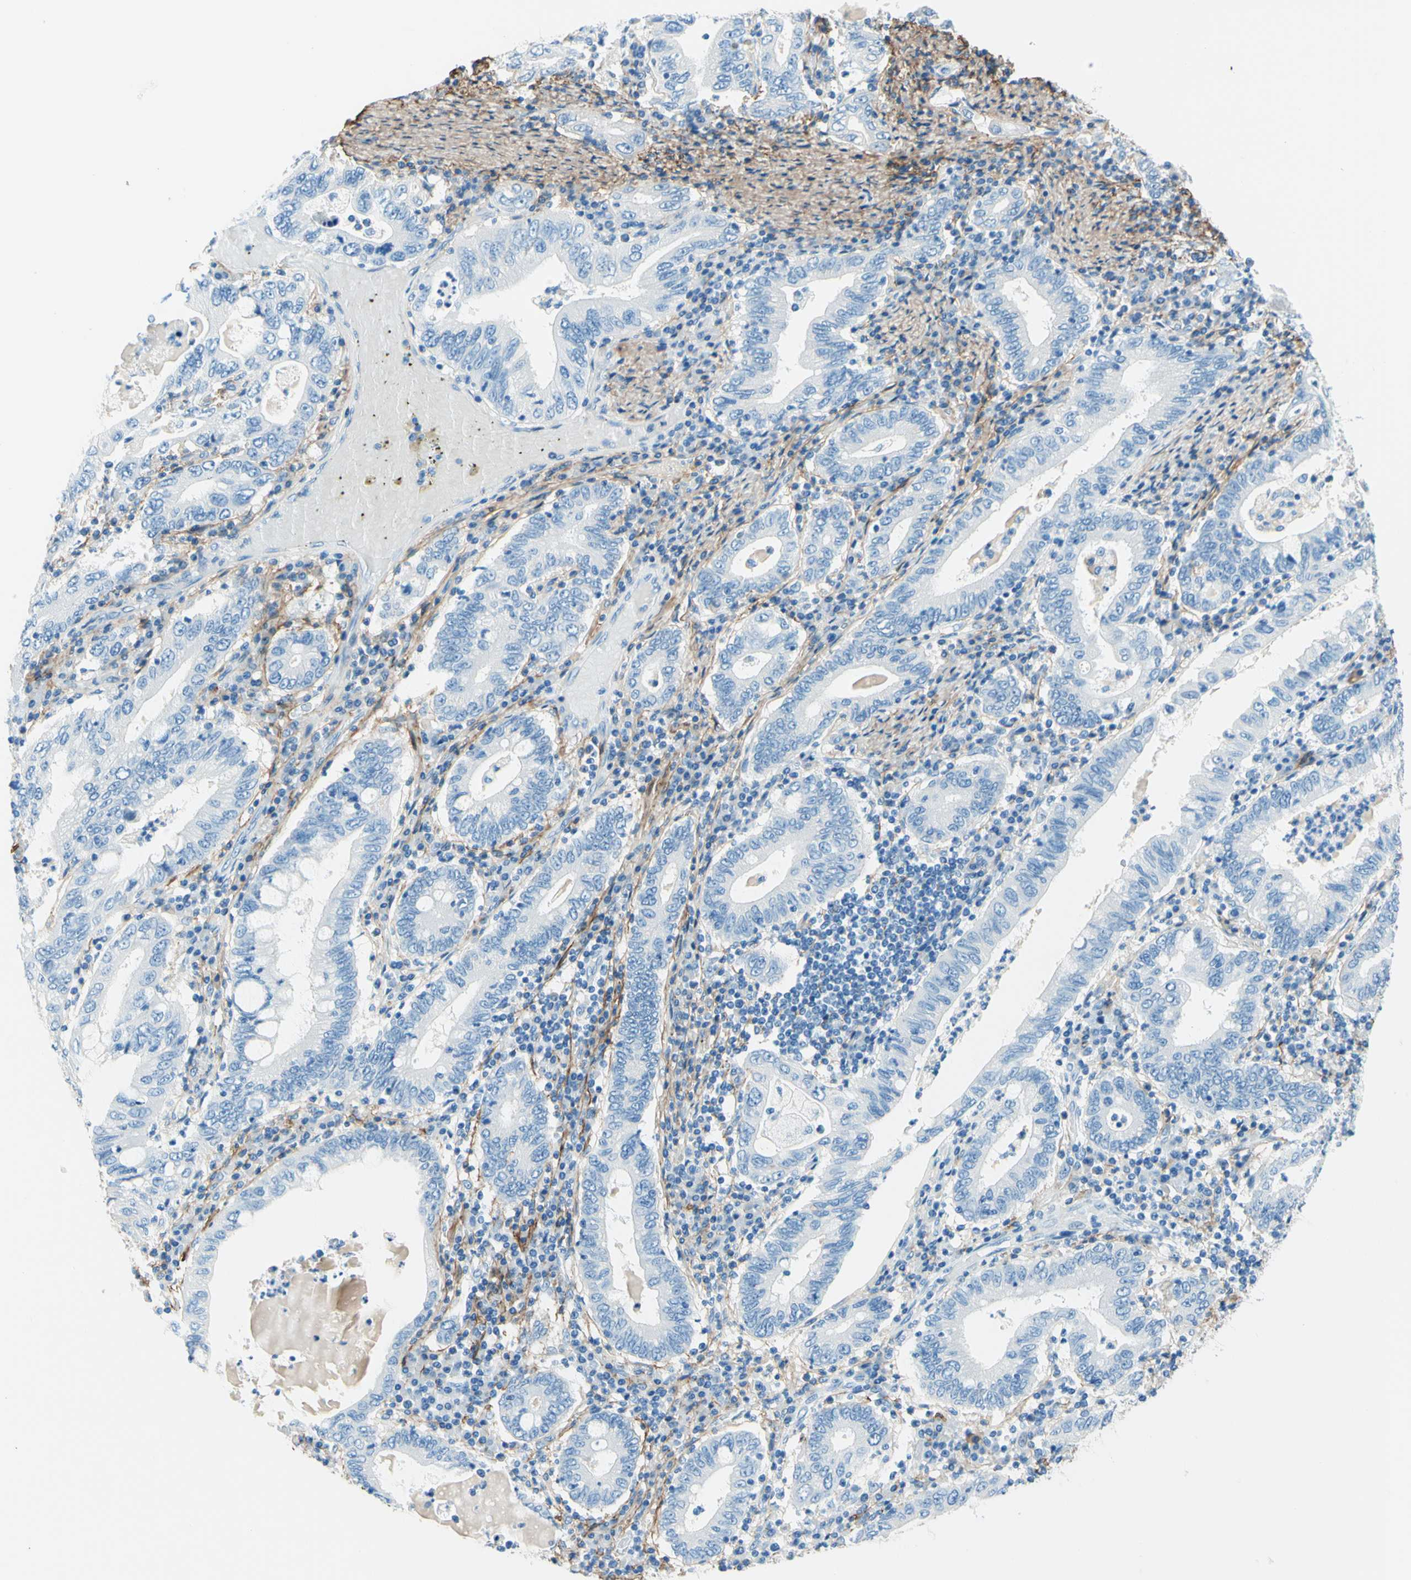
{"staining": {"intensity": "negative", "quantity": "none", "location": "none"}, "tissue": "stomach cancer", "cell_type": "Tumor cells", "image_type": "cancer", "snomed": [{"axis": "morphology", "description": "Normal tissue, NOS"}, {"axis": "morphology", "description": "Adenocarcinoma, NOS"}, {"axis": "topography", "description": "Esophagus"}, {"axis": "topography", "description": "Stomach, upper"}, {"axis": "topography", "description": "Peripheral nerve tissue"}], "caption": "DAB immunohistochemical staining of human stomach cancer (adenocarcinoma) demonstrates no significant staining in tumor cells.", "gene": "MFAP5", "patient": {"sex": "male", "age": 62}}